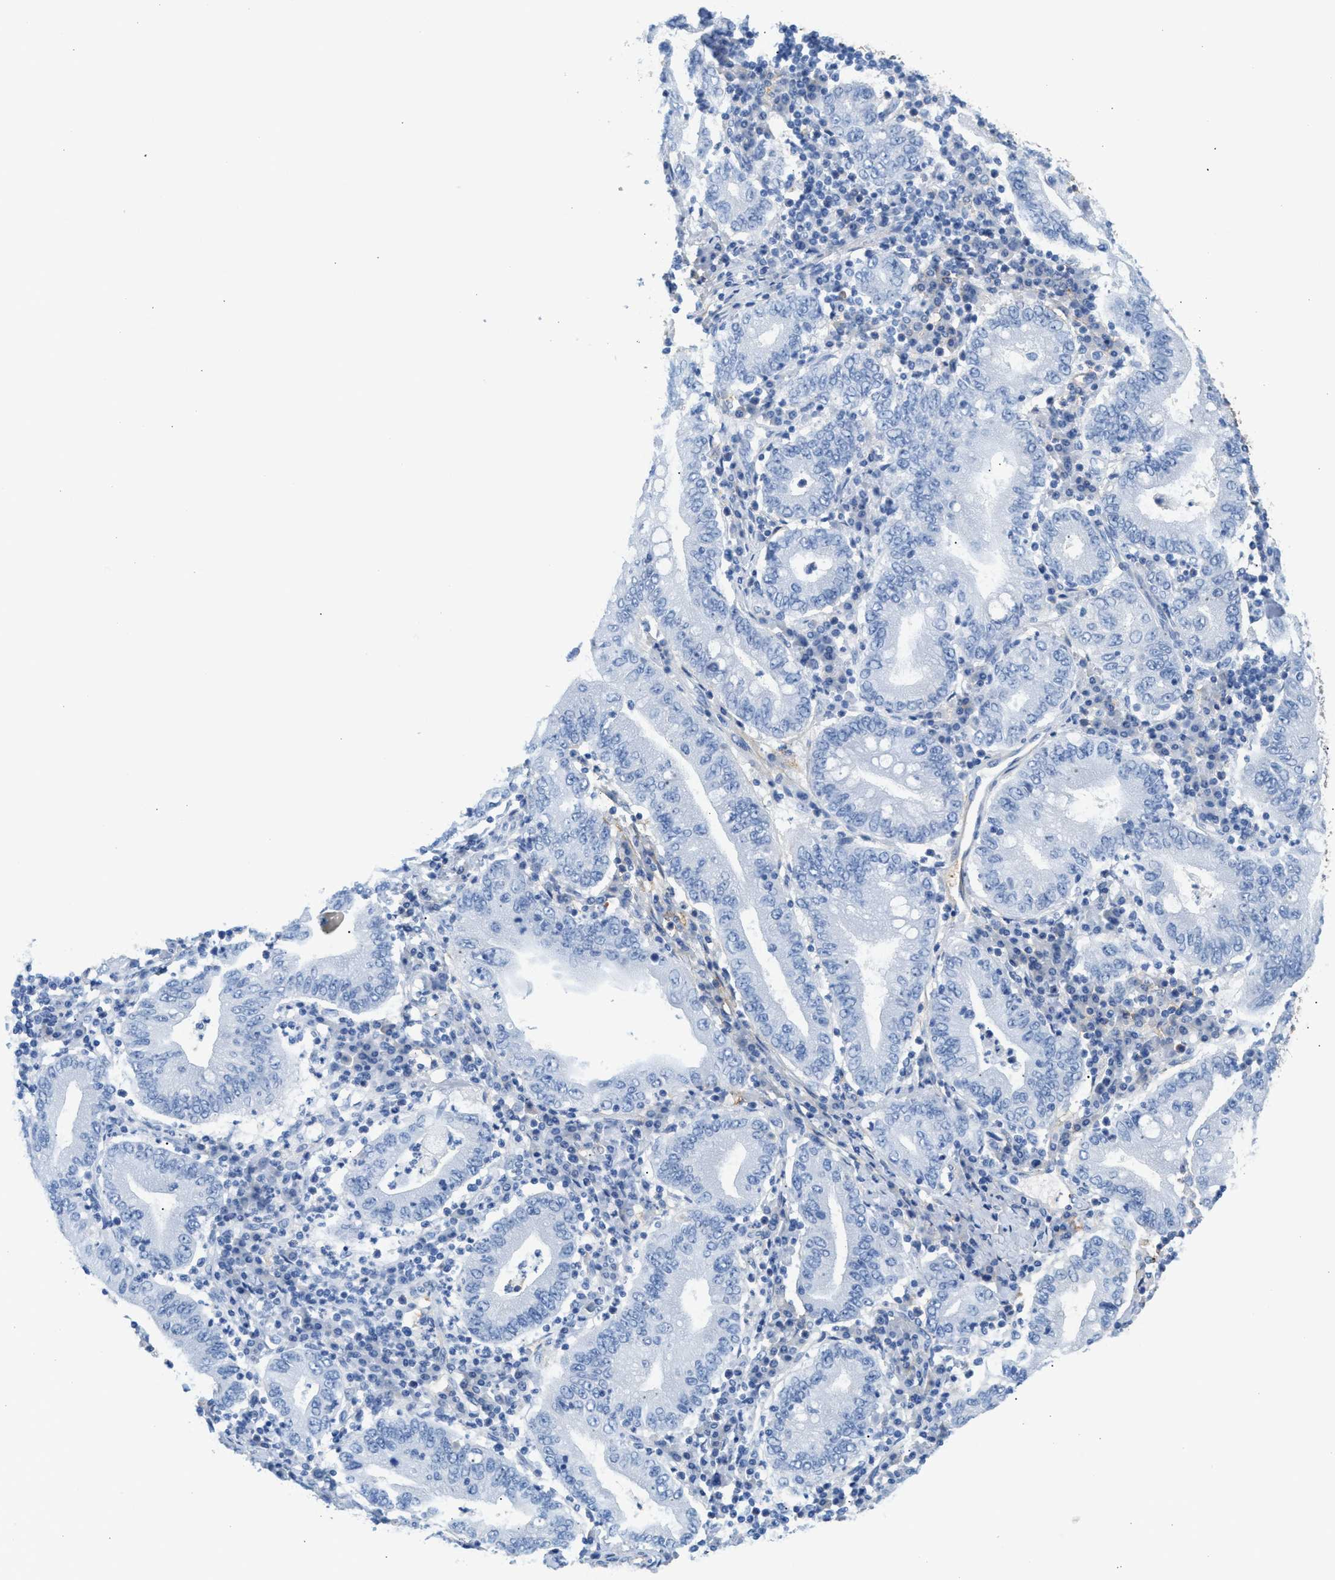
{"staining": {"intensity": "negative", "quantity": "none", "location": "none"}, "tissue": "stomach cancer", "cell_type": "Tumor cells", "image_type": "cancer", "snomed": [{"axis": "morphology", "description": "Normal tissue, NOS"}, {"axis": "morphology", "description": "Adenocarcinoma, NOS"}, {"axis": "topography", "description": "Esophagus"}, {"axis": "topography", "description": "Stomach, upper"}, {"axis": "topography", "description": "Peripheral nerve tissue"}], "caption": "Tumor cells are negative for protein expression in human stomach cancer.", "gene": "TNR", "patient": {"sex": "male", "age": 62}}